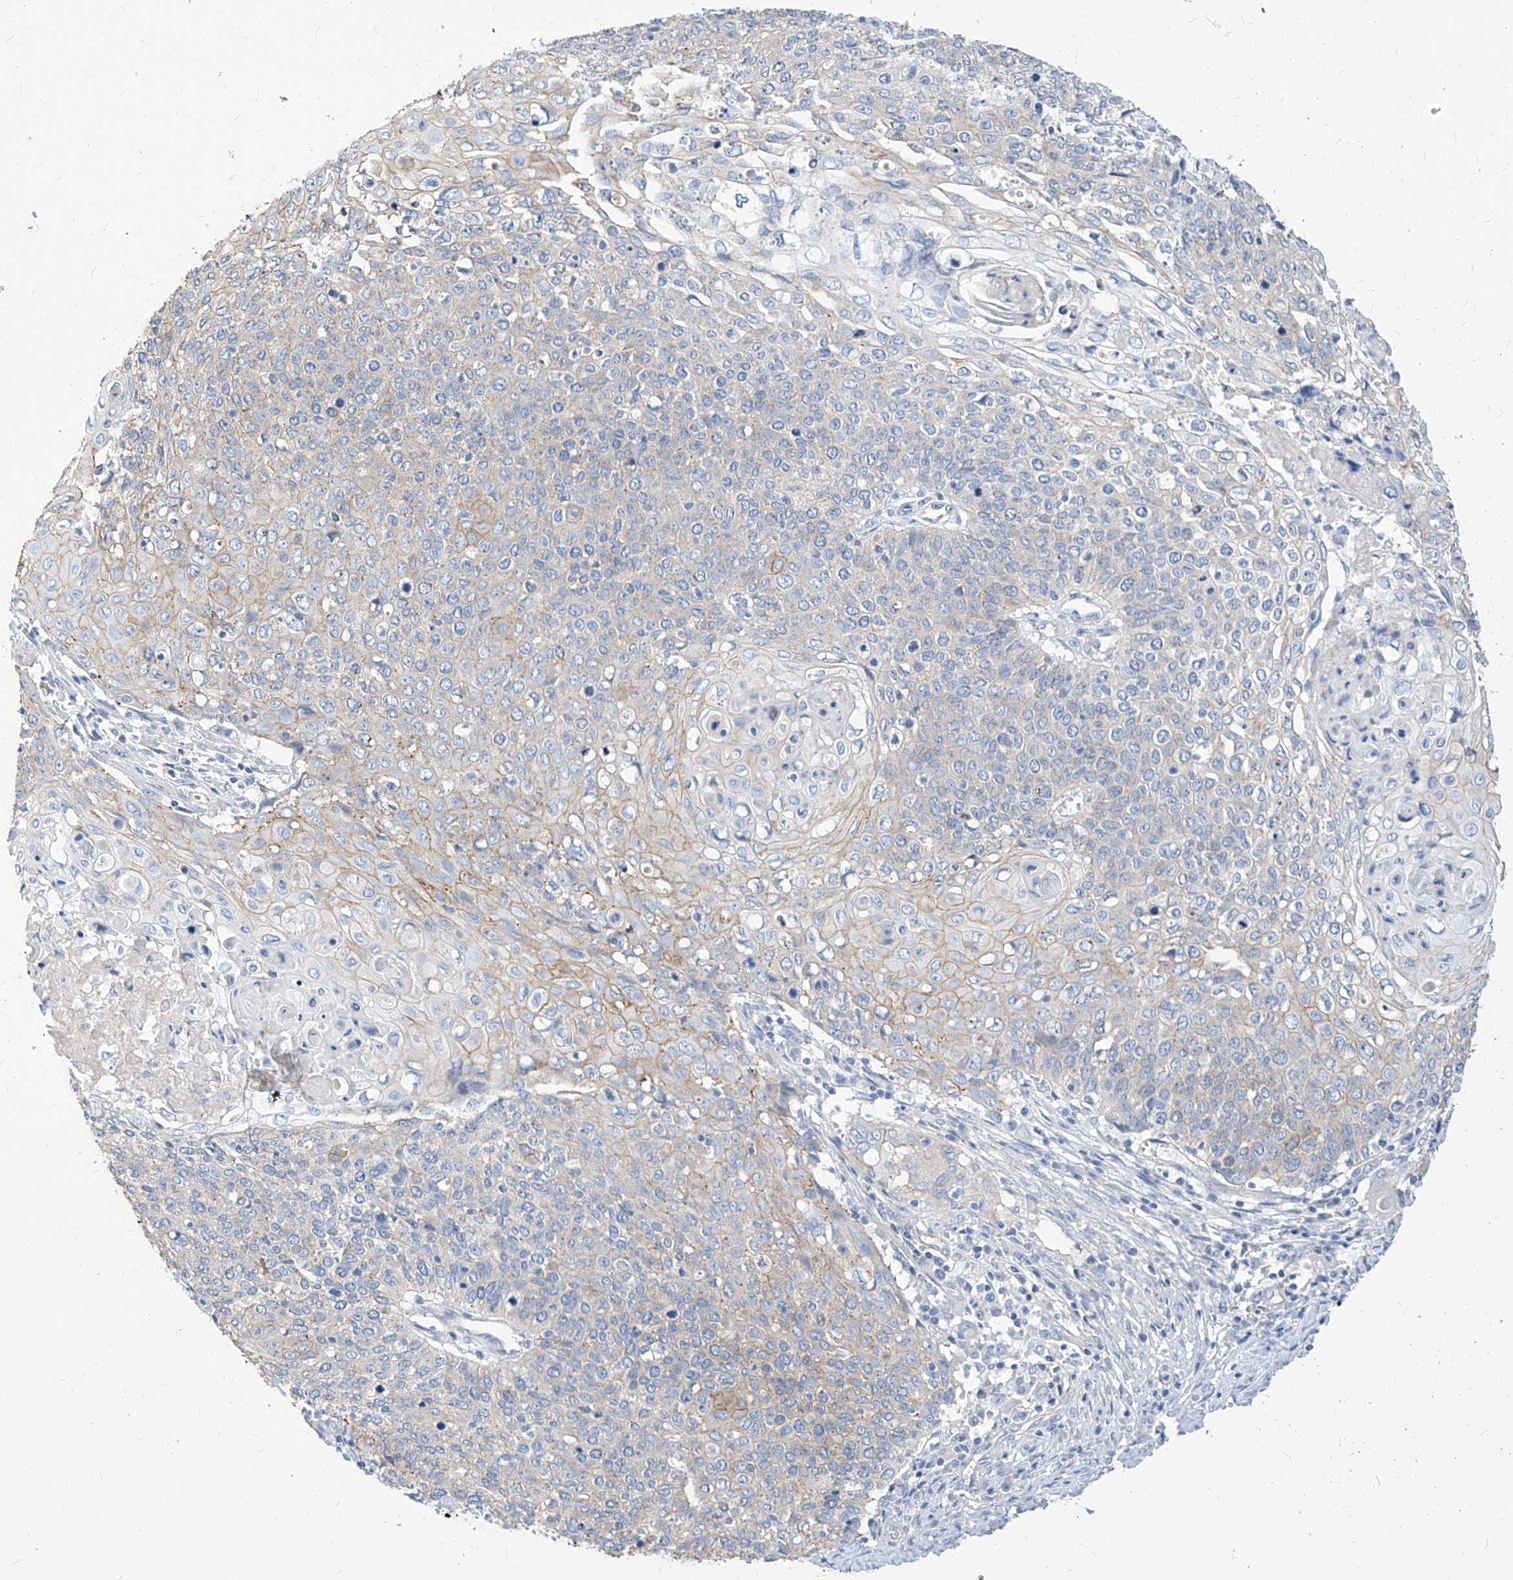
{"staining": {"intensity": "weak", "quantity": "<25%", "location": "cytoplasmic/membranous"}, "tissue": "cervical cancer", "cell_type": "Tumor cells", "image_type": "cancer", "snomed": [{"axis": "morphology", "description": "Squamous cell carcinoma, NOS"}, {"axis": "topography", "description": "Cervix"}], "caption": "DAB immunohistochemical staining of human cervical cancer demonstrates no significant expression in tumor cells. (DAB IHC visualized using brightfield microscopy, high magnification).", "gene": "SCGB2A1", "patient": {"sex": "female", "age": 39}}